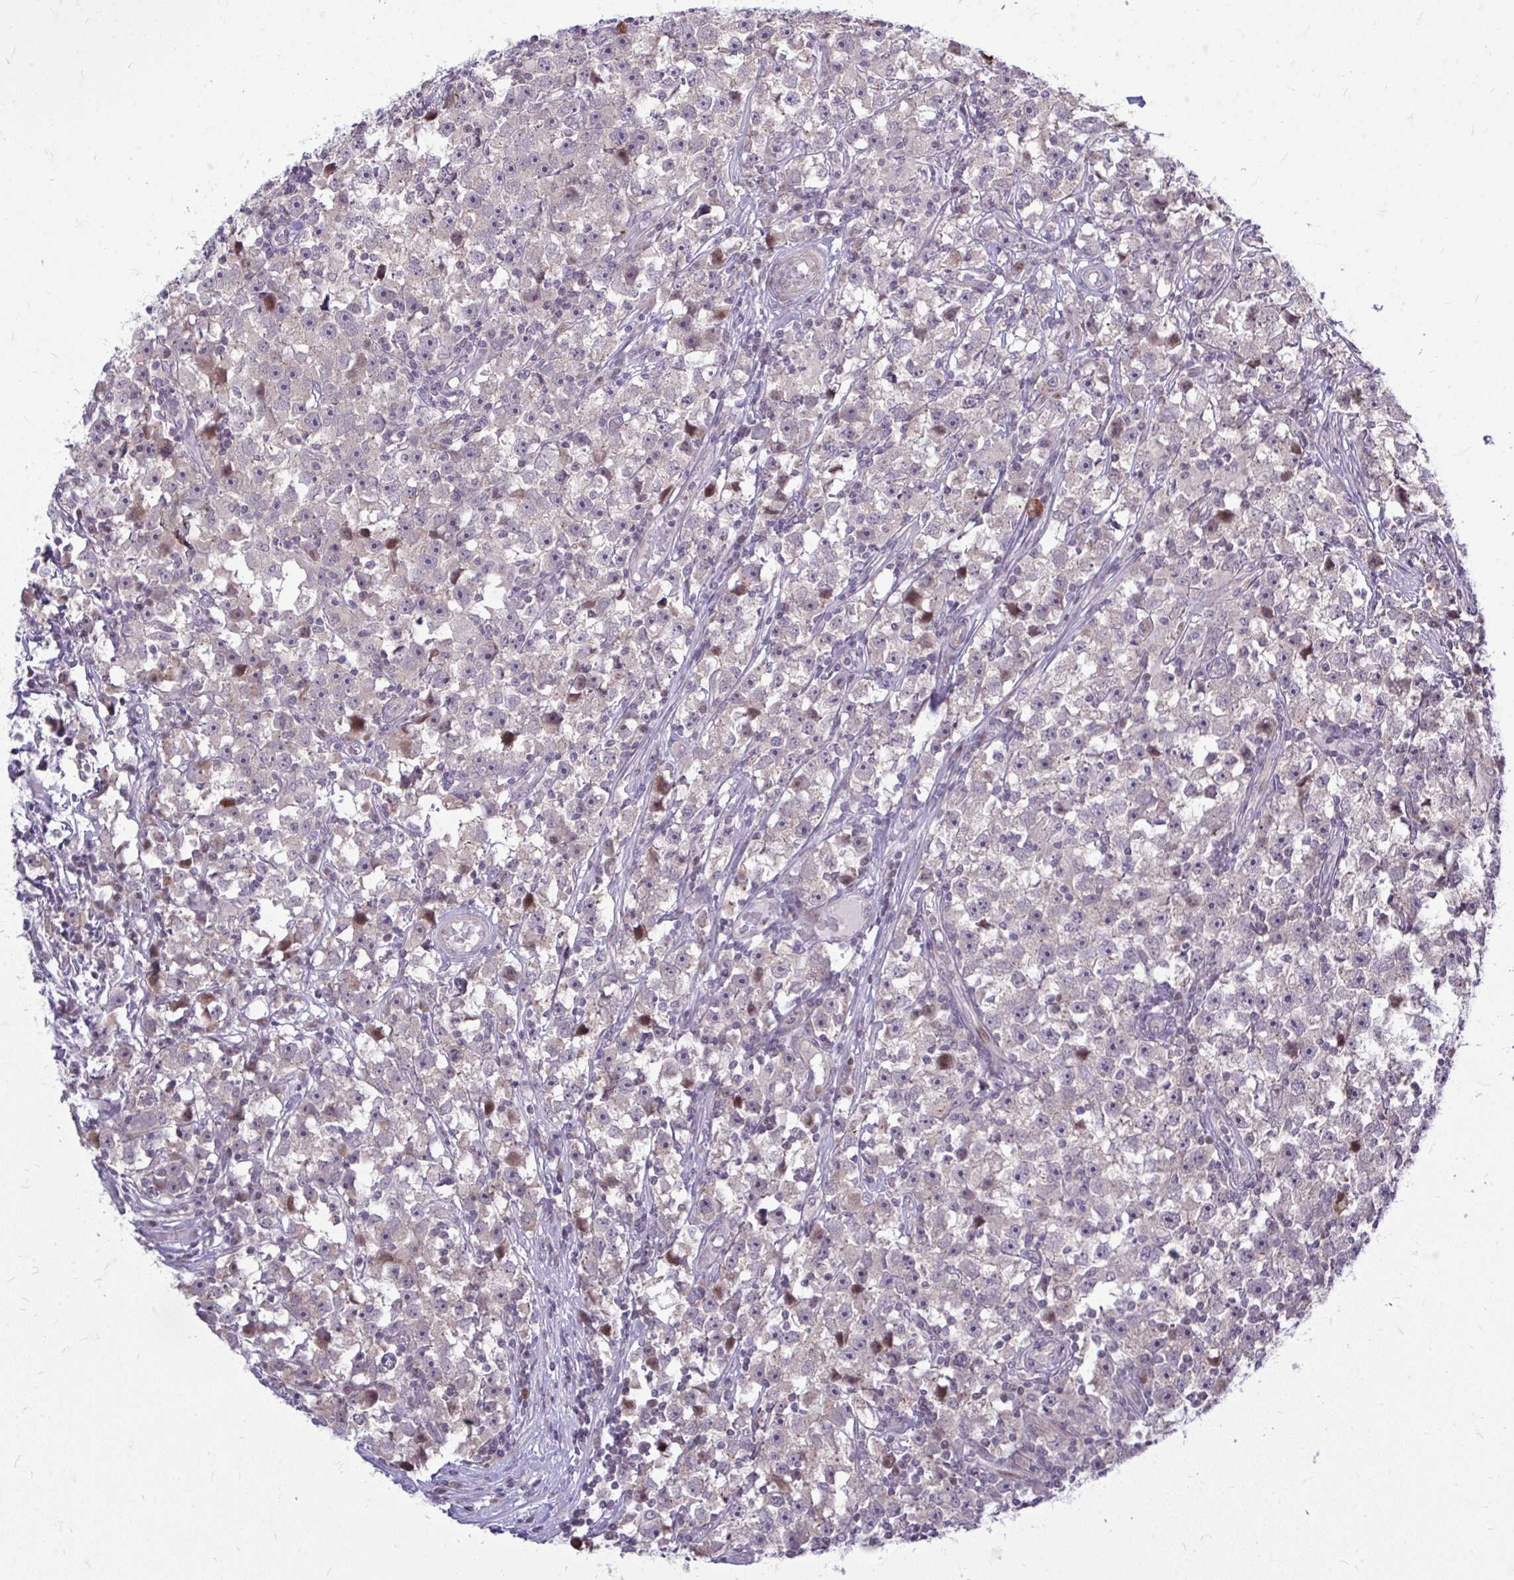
{"staining": {"intensity": "weak", "quantity": "<25%", "location": "cytoplasmic/membranous,nuclear"}, "tissue": "testis cancer", "cell_type": "Tumor cells", "image_type": "cancer", "snomed": [{"axis": "morphology", "description": "Seminoma, NOS"}, {"axis": "topography", "description": "Testis"}], "caption": "DAB immunohistochemical staining of human testis seminoma reveals no significant staining in tumor cells. (Immunohistochemistry, brightfield microscopy, high magnification).", "gene": "OR8D1", "patient": {"sex": "male", "age": 33}}